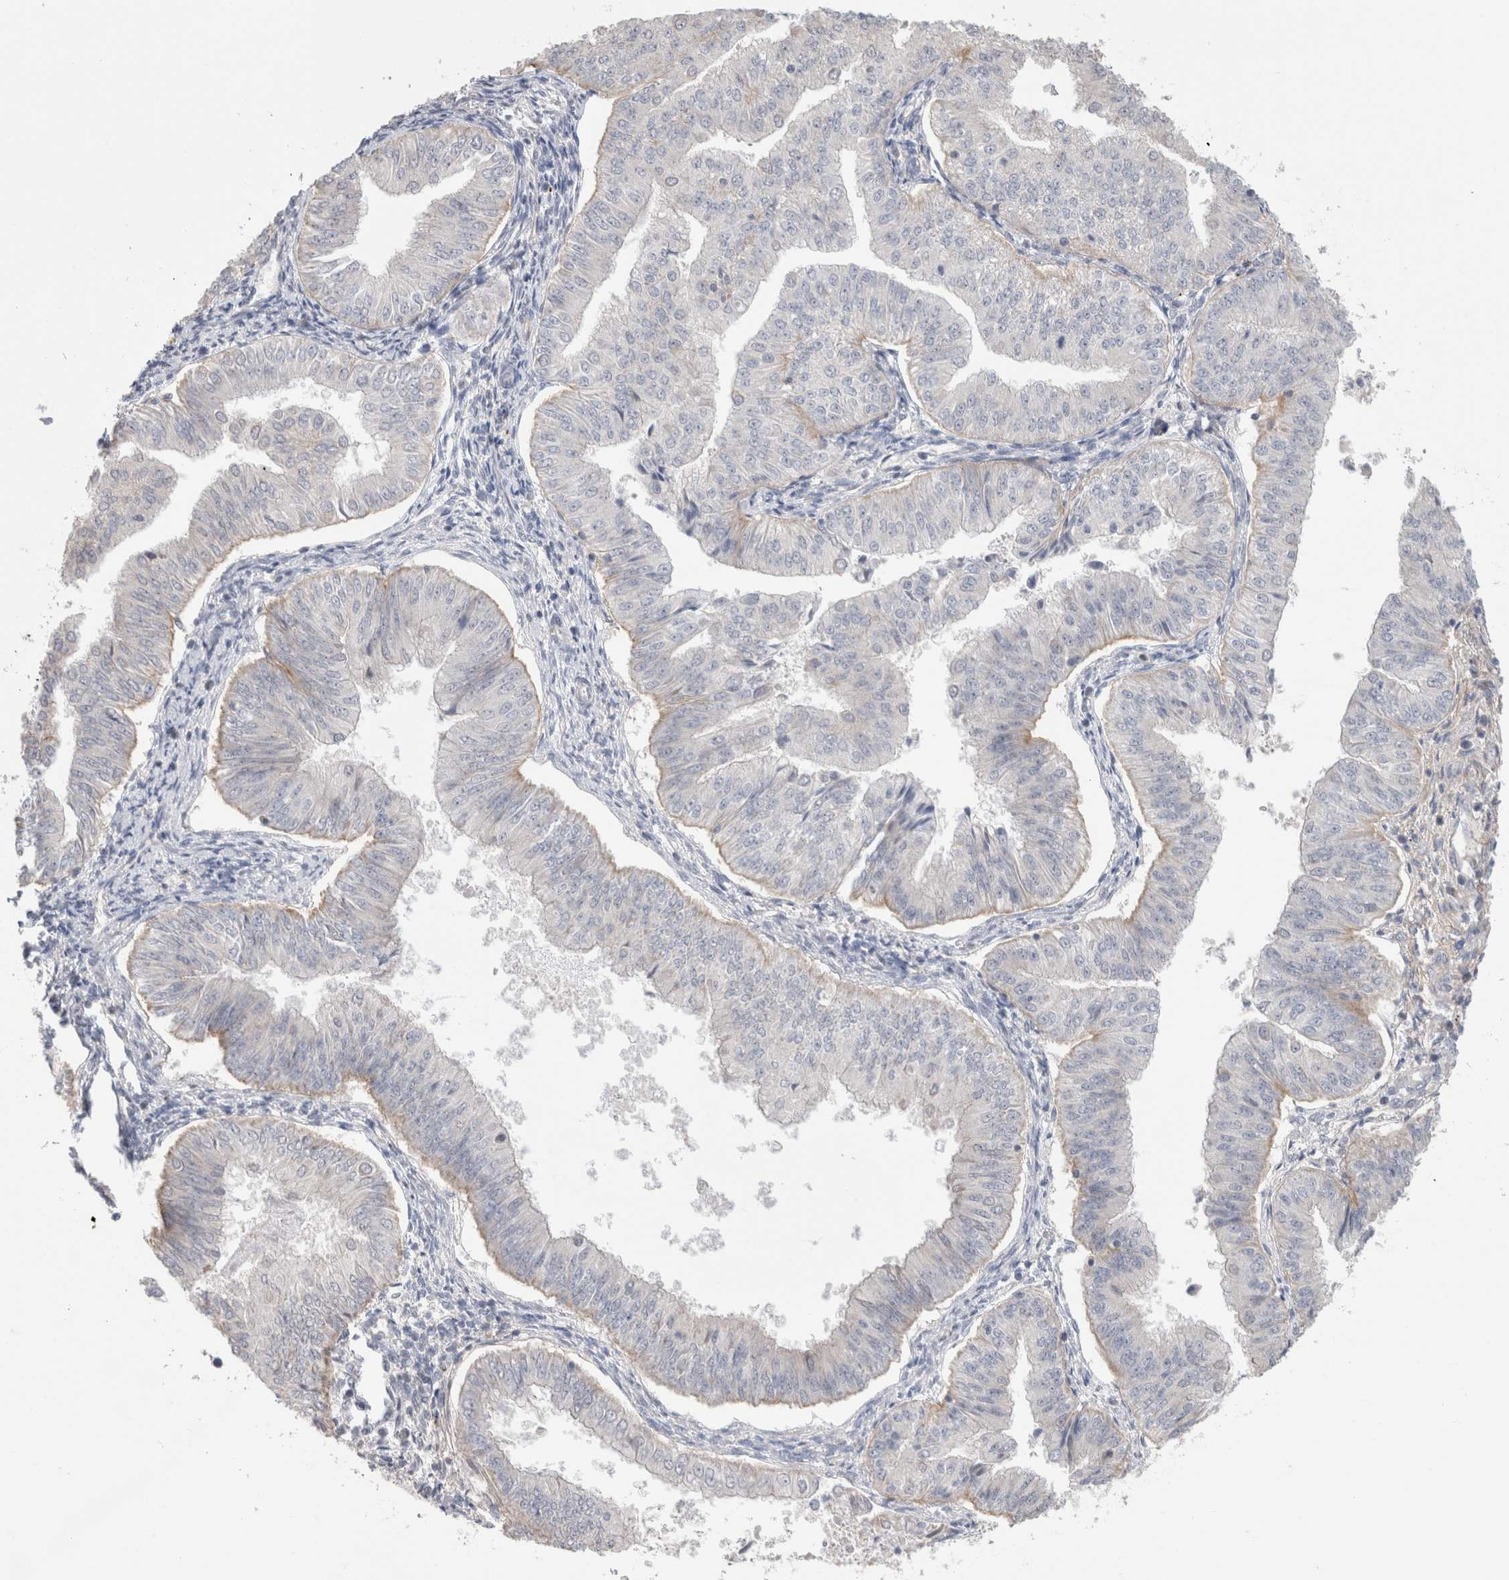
{"staining": {"intensity": "weak", "quantity": "25%-75%", "location": "cytoplasmic/membranous"}, "tissue": "endometrial cancer", "cell_type": "Tumor cells", "image_type": "cancer", "snomed": [{"axis": "morphology", "description": "Normal tissue, NOS"}, {"axis": "morphology", "description": "Adenocarcinoma, NOS"}, {"axis": "topography", "description": "Endometrium"}], "caption": "A brown stain shows weak cytoplasmic/membranous expression of a protein in human endometrial adenocarcinoma tumor cells.", "gene": "DMD", "patient": {"sex": "female", "age": 53}}